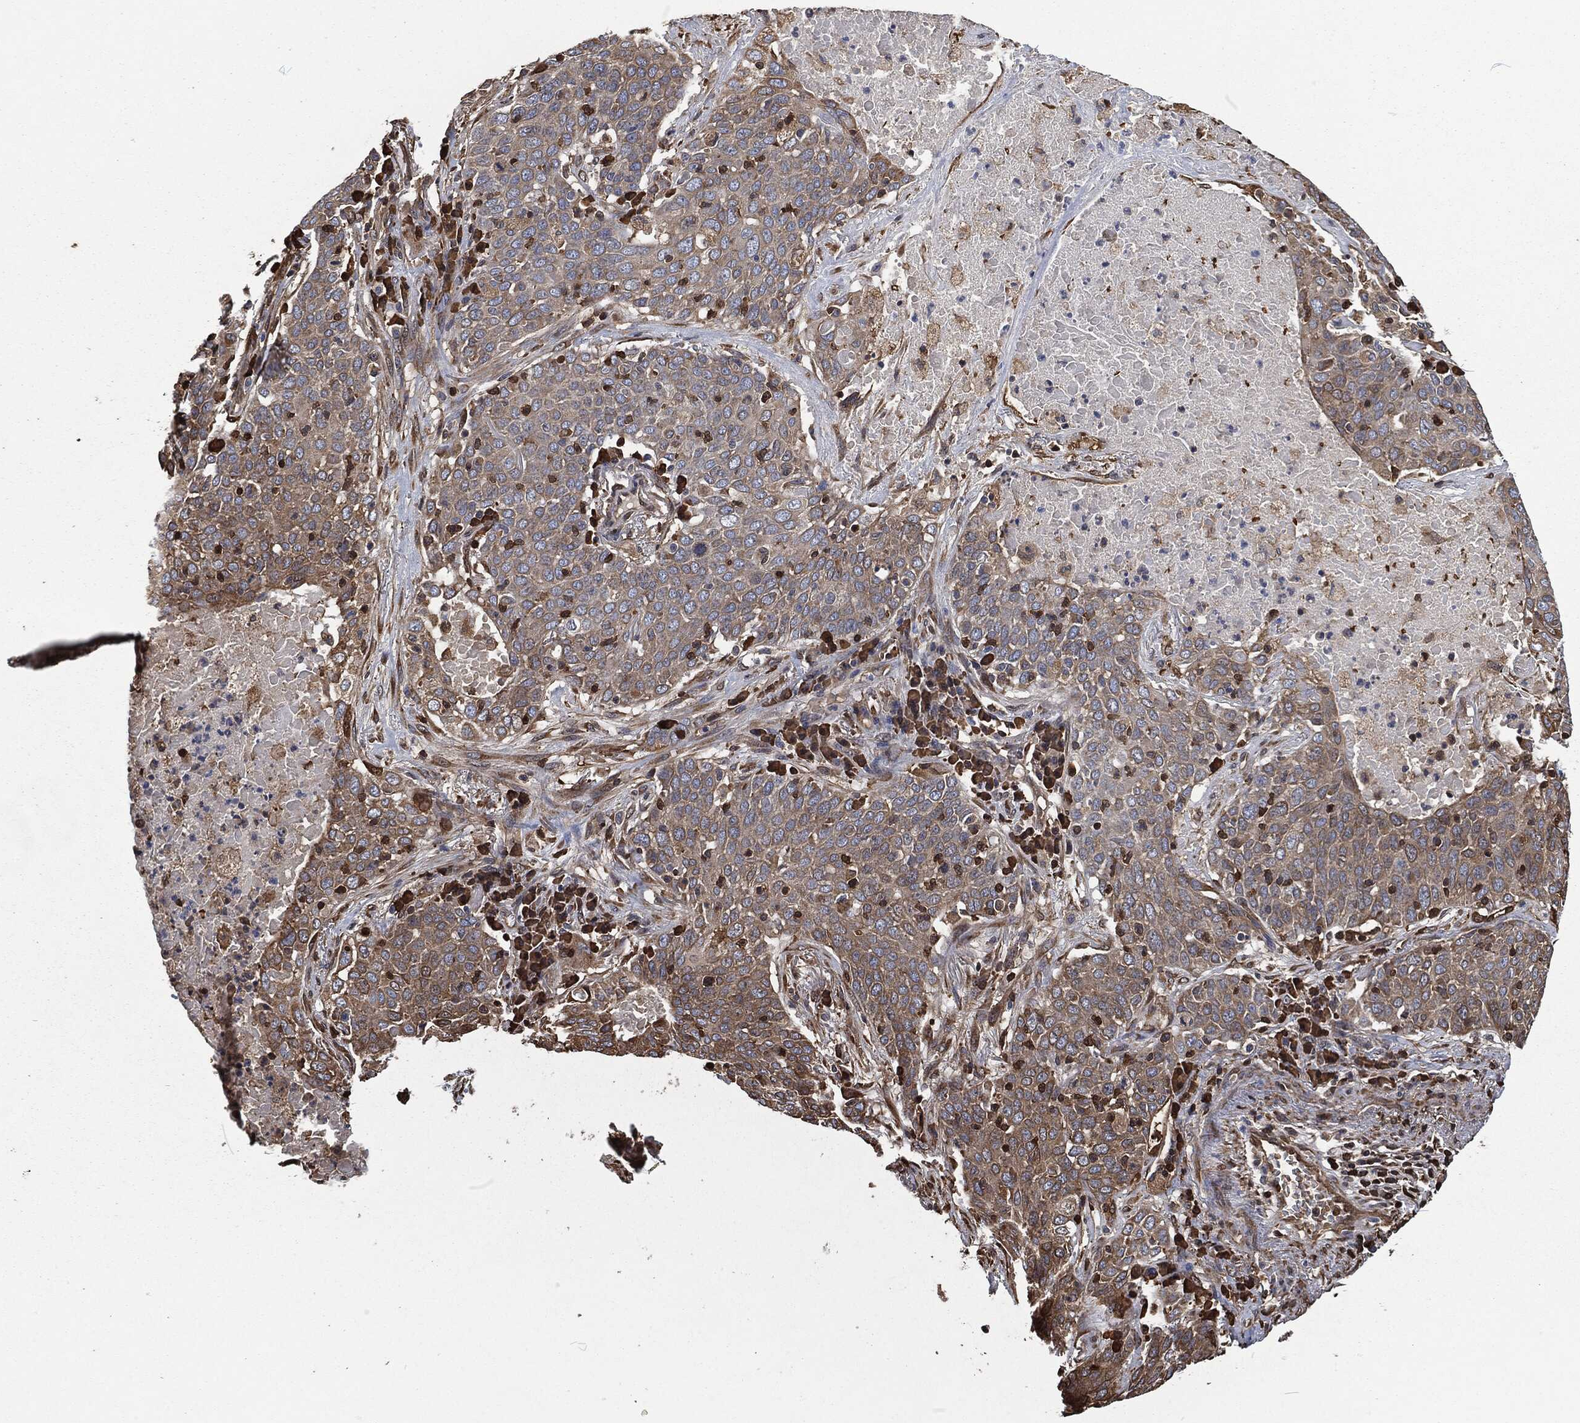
{"staining": {"intensity": "negative", "quantity": "none", "location": "none"}, "tissue": "lung cancer", "cell_type": "Tumor cells", "image_type": "cancer", "snomed": [{"axis": "morphology", "description": "Squamous cell carcinoma, NOS"}, {"axis": "topography", "description": "Lung"}], "caption": "Squamous cell carcinoma (lung) stained for a protein using immunohistochemistry (IHC) displays no positivity tumor cells.", "gene": "PRDX4", "patient": {"sex": "male", "age": 82}}